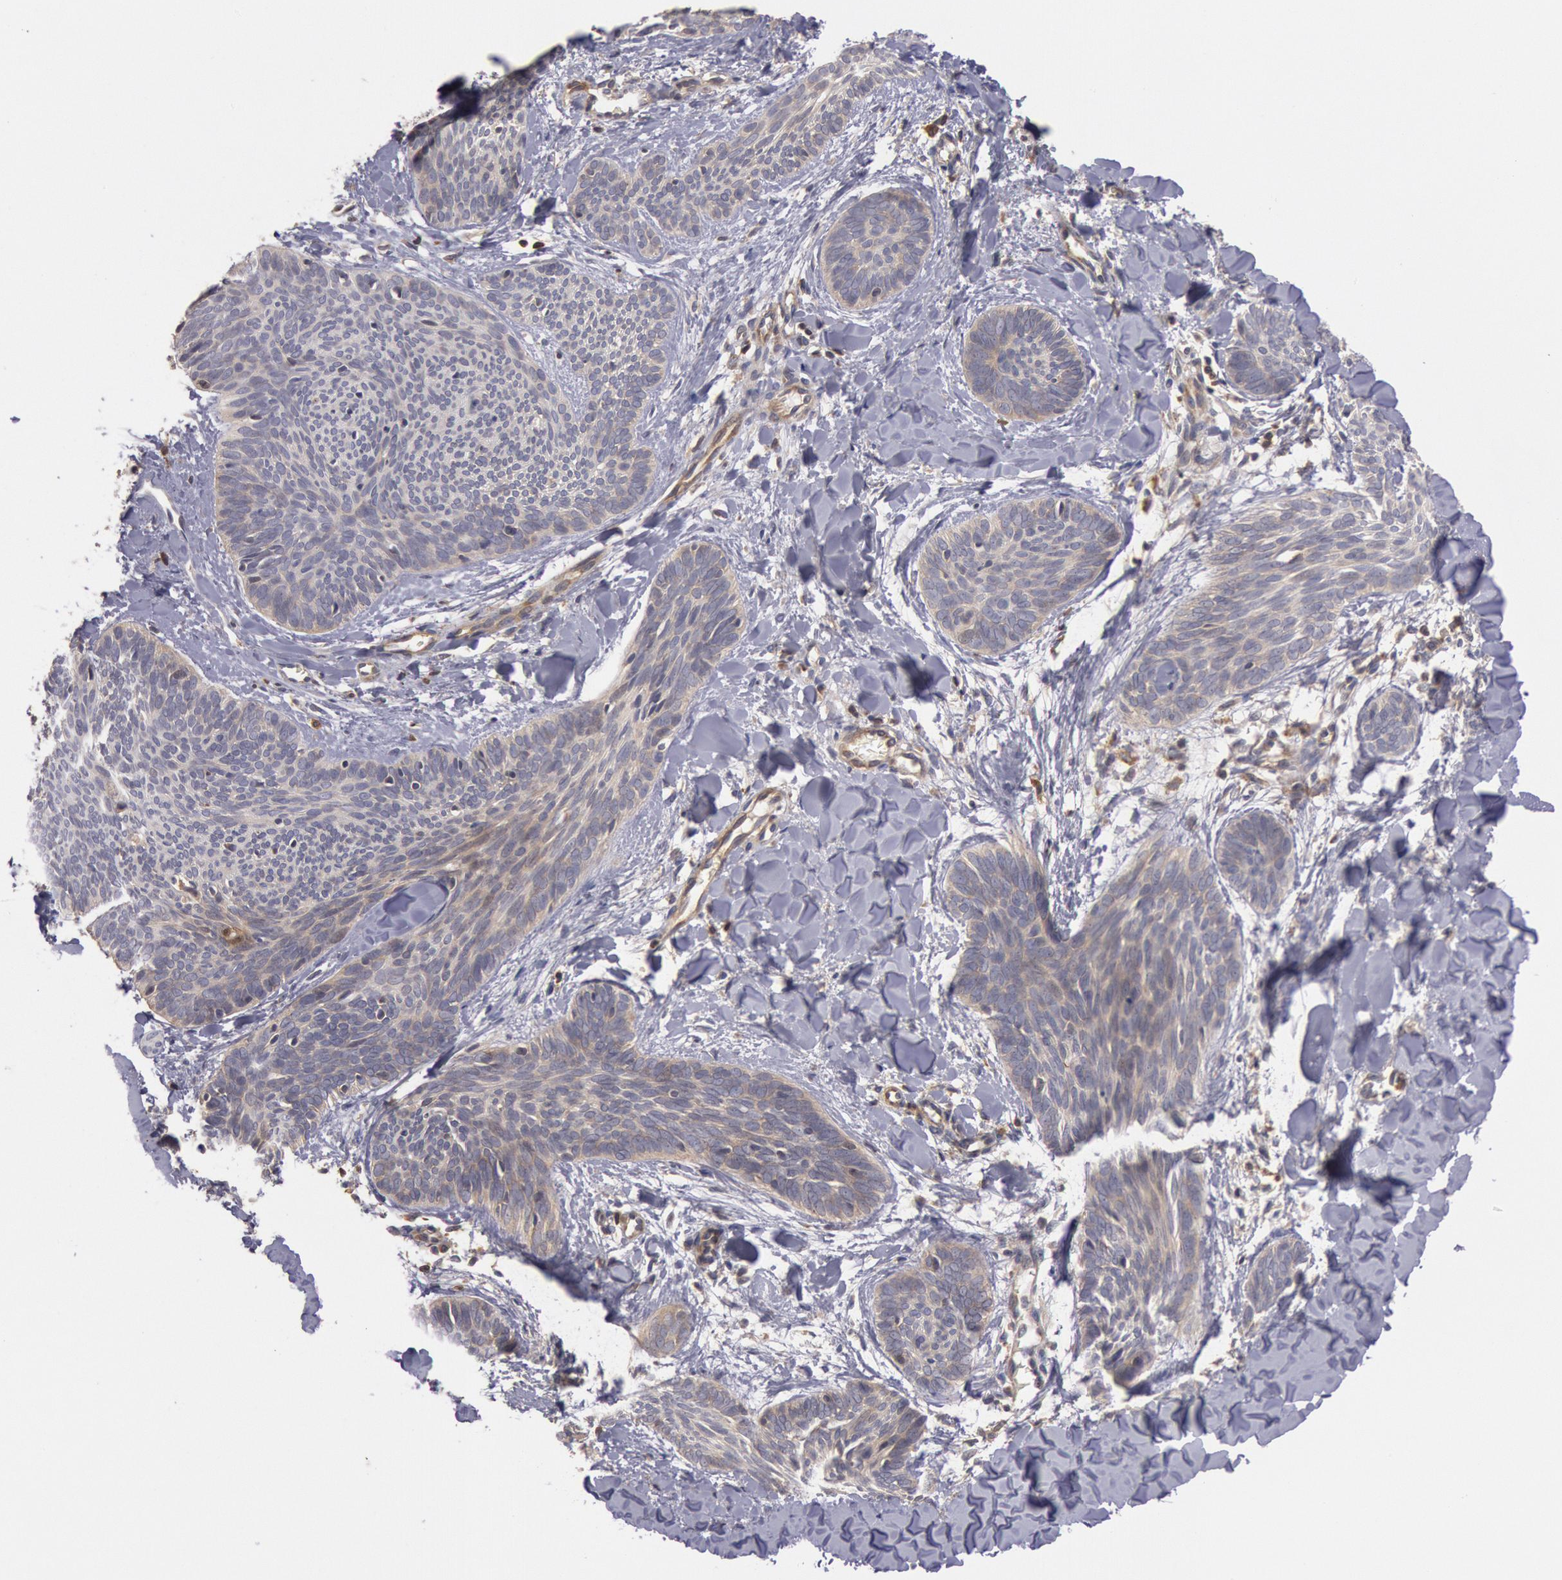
{"staining": {"intensity": "negative", "quantity": "none", "location": "none"}, "tissue": "skin cancer", "cell_type": "Tumor cells", "image_type": "cancer", "snomed": [{"axis": "morphology", "description": "Basal cell carcinoma"}, {"axis": "topography", "description": "Skin"}], "caption": "IHC of human skin cancer (basal cell carcinoma) reveals no expression in tumor cells.", "gene": "PIK3R1", "patient": {"sex": "female", "age": 81}}